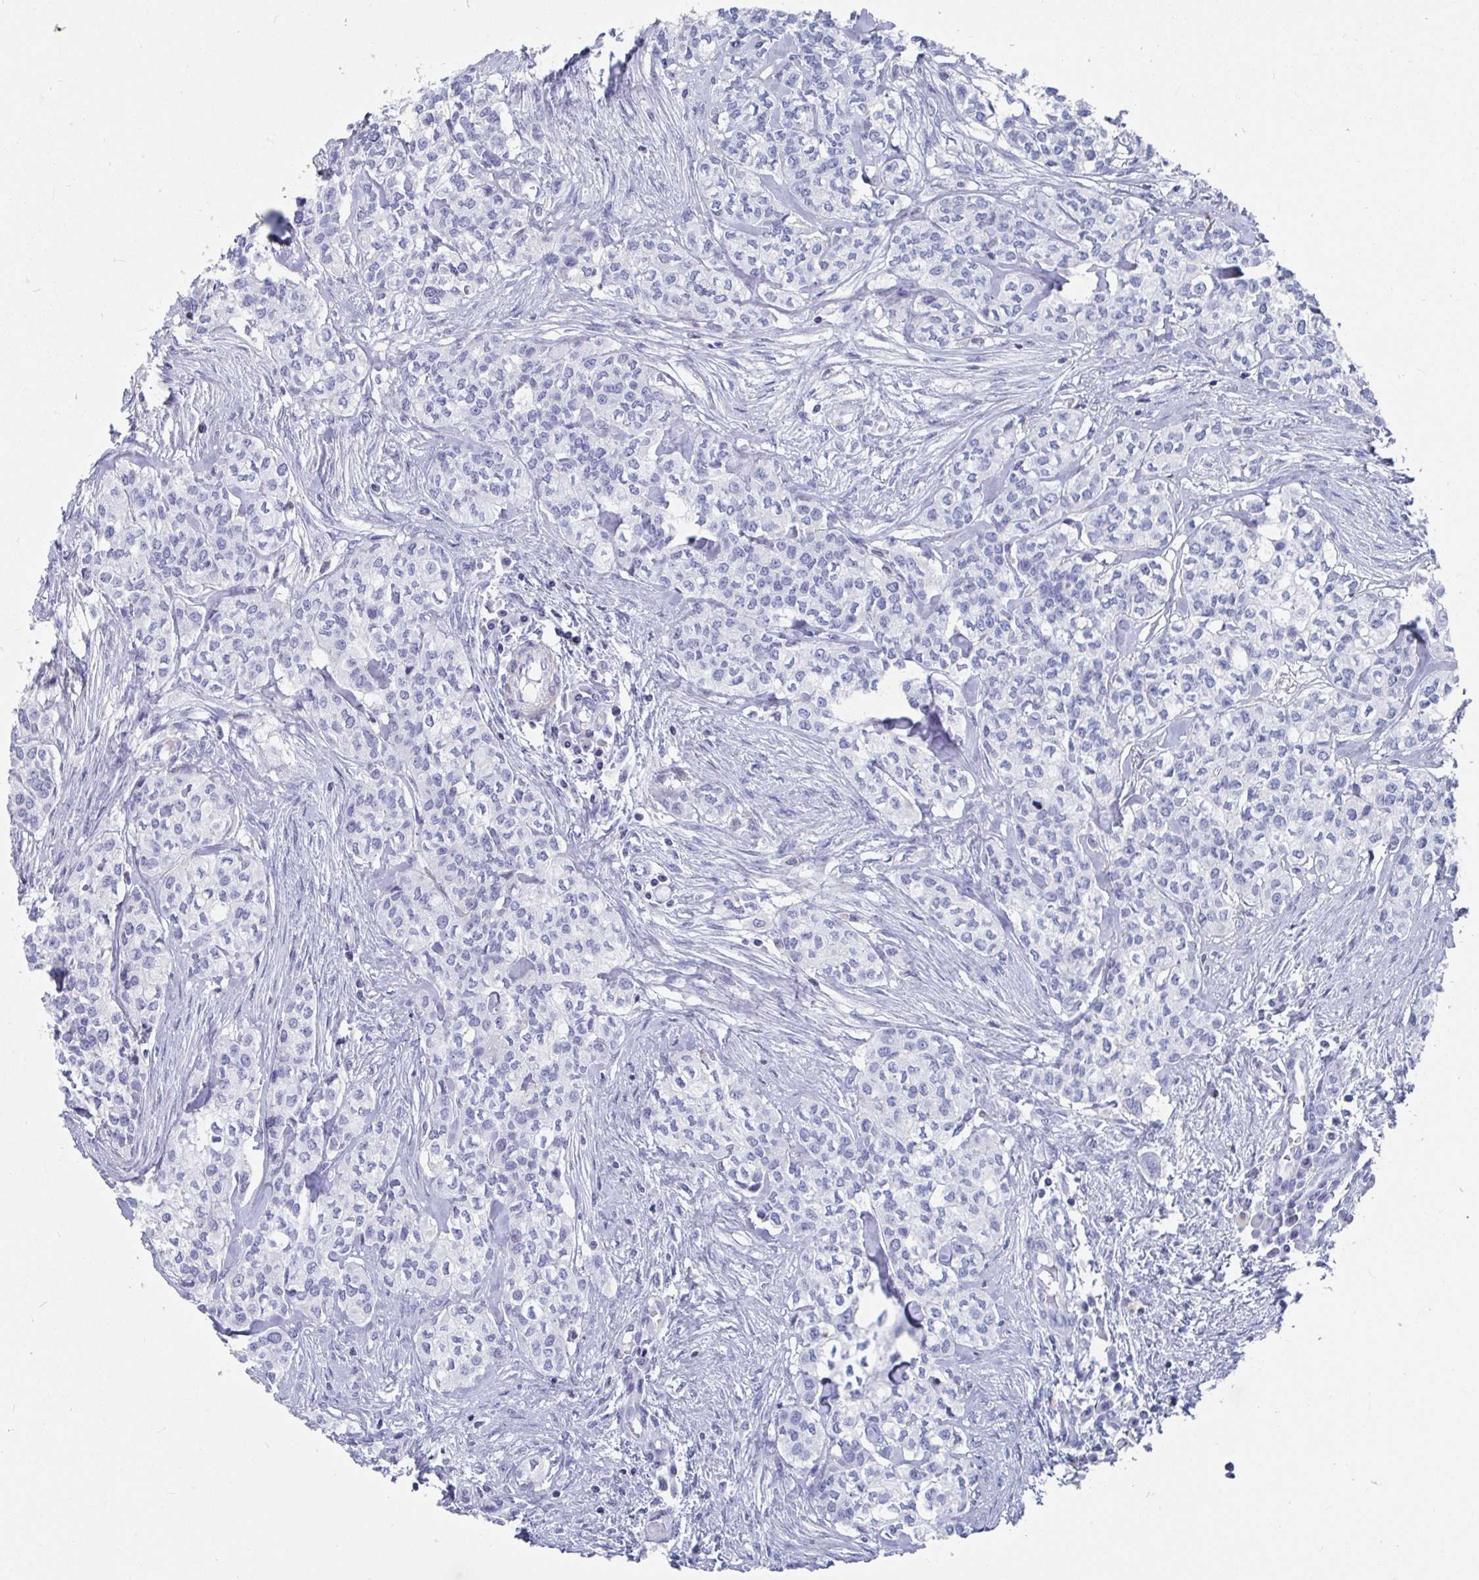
{"staining": {"intensity": "negative", "quantity": "none", "location": "none"}, "tissue": "head and neck cancer", "cell_type": "Tumor cells", "image_type": "cancer", "snomed": [{"axis": "morphology", "description": "Adenocarcinoma, NOS"}, {"axis": "topography", "description": "Head-Neck"}], "caption": "This is an immunohistochemistry image of adenocarcinoma (head and neck). There is no staining in tumor cells.", "gene": "ZFP82", "patient": {"sex": "male", "age": 81}}